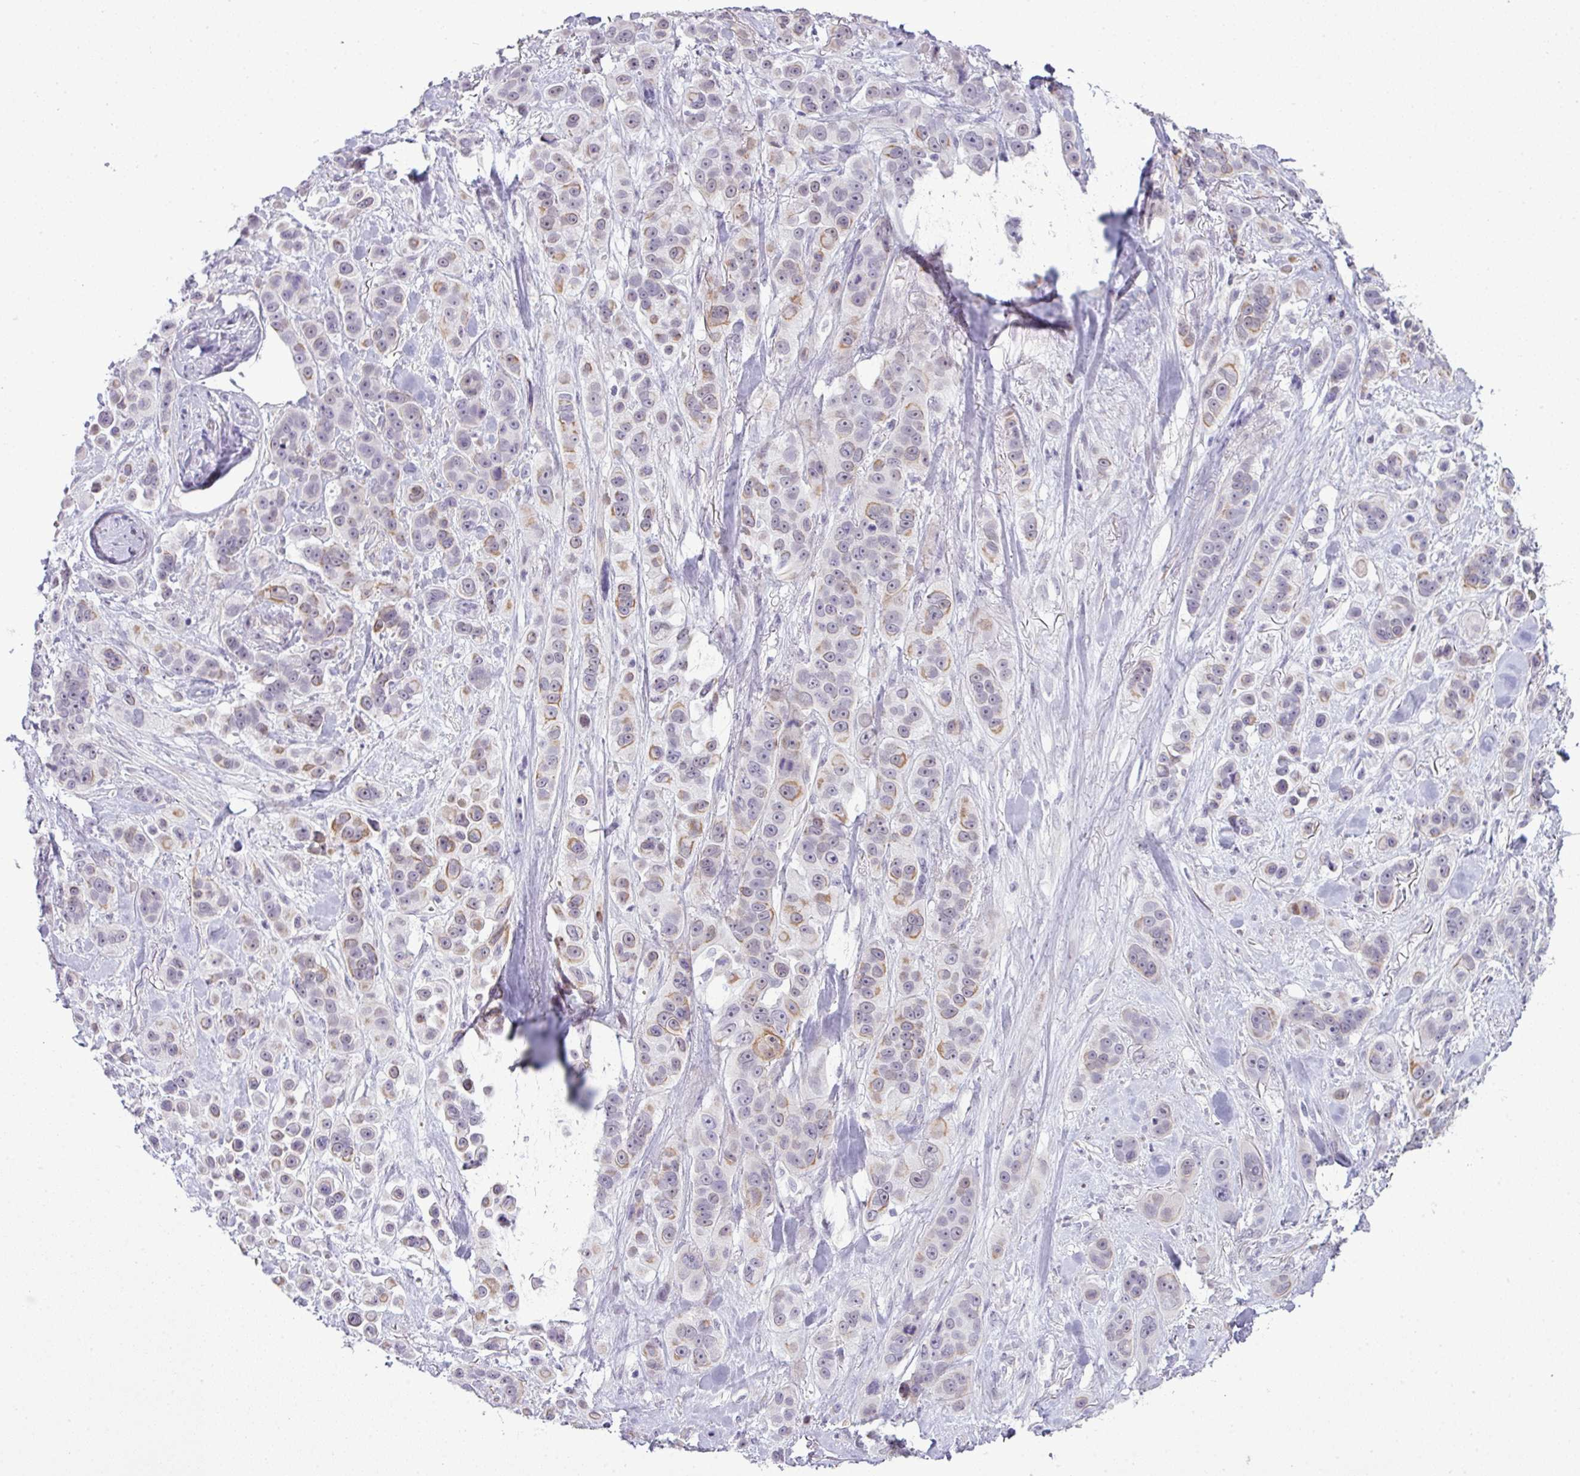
{"staining": {"intensity": "moderate", "quantity": "<25%", "location": "cytoplasmic/membranous"}, "tissue": "skin cancer", "cell_type": "Tumor cells", "image_type": "cancer", "snomed": [{"axis": "morphology", "description": "Squamous cell carcinoma, NOS"}, {"axis": "topography", "description": "Skin"}], "caption": "Human skin cancer stained with a protein marker reveals moderate staining in tumor cells.", "gene": "ZNF688", "patient": {"sex": "male", "age": 67}}